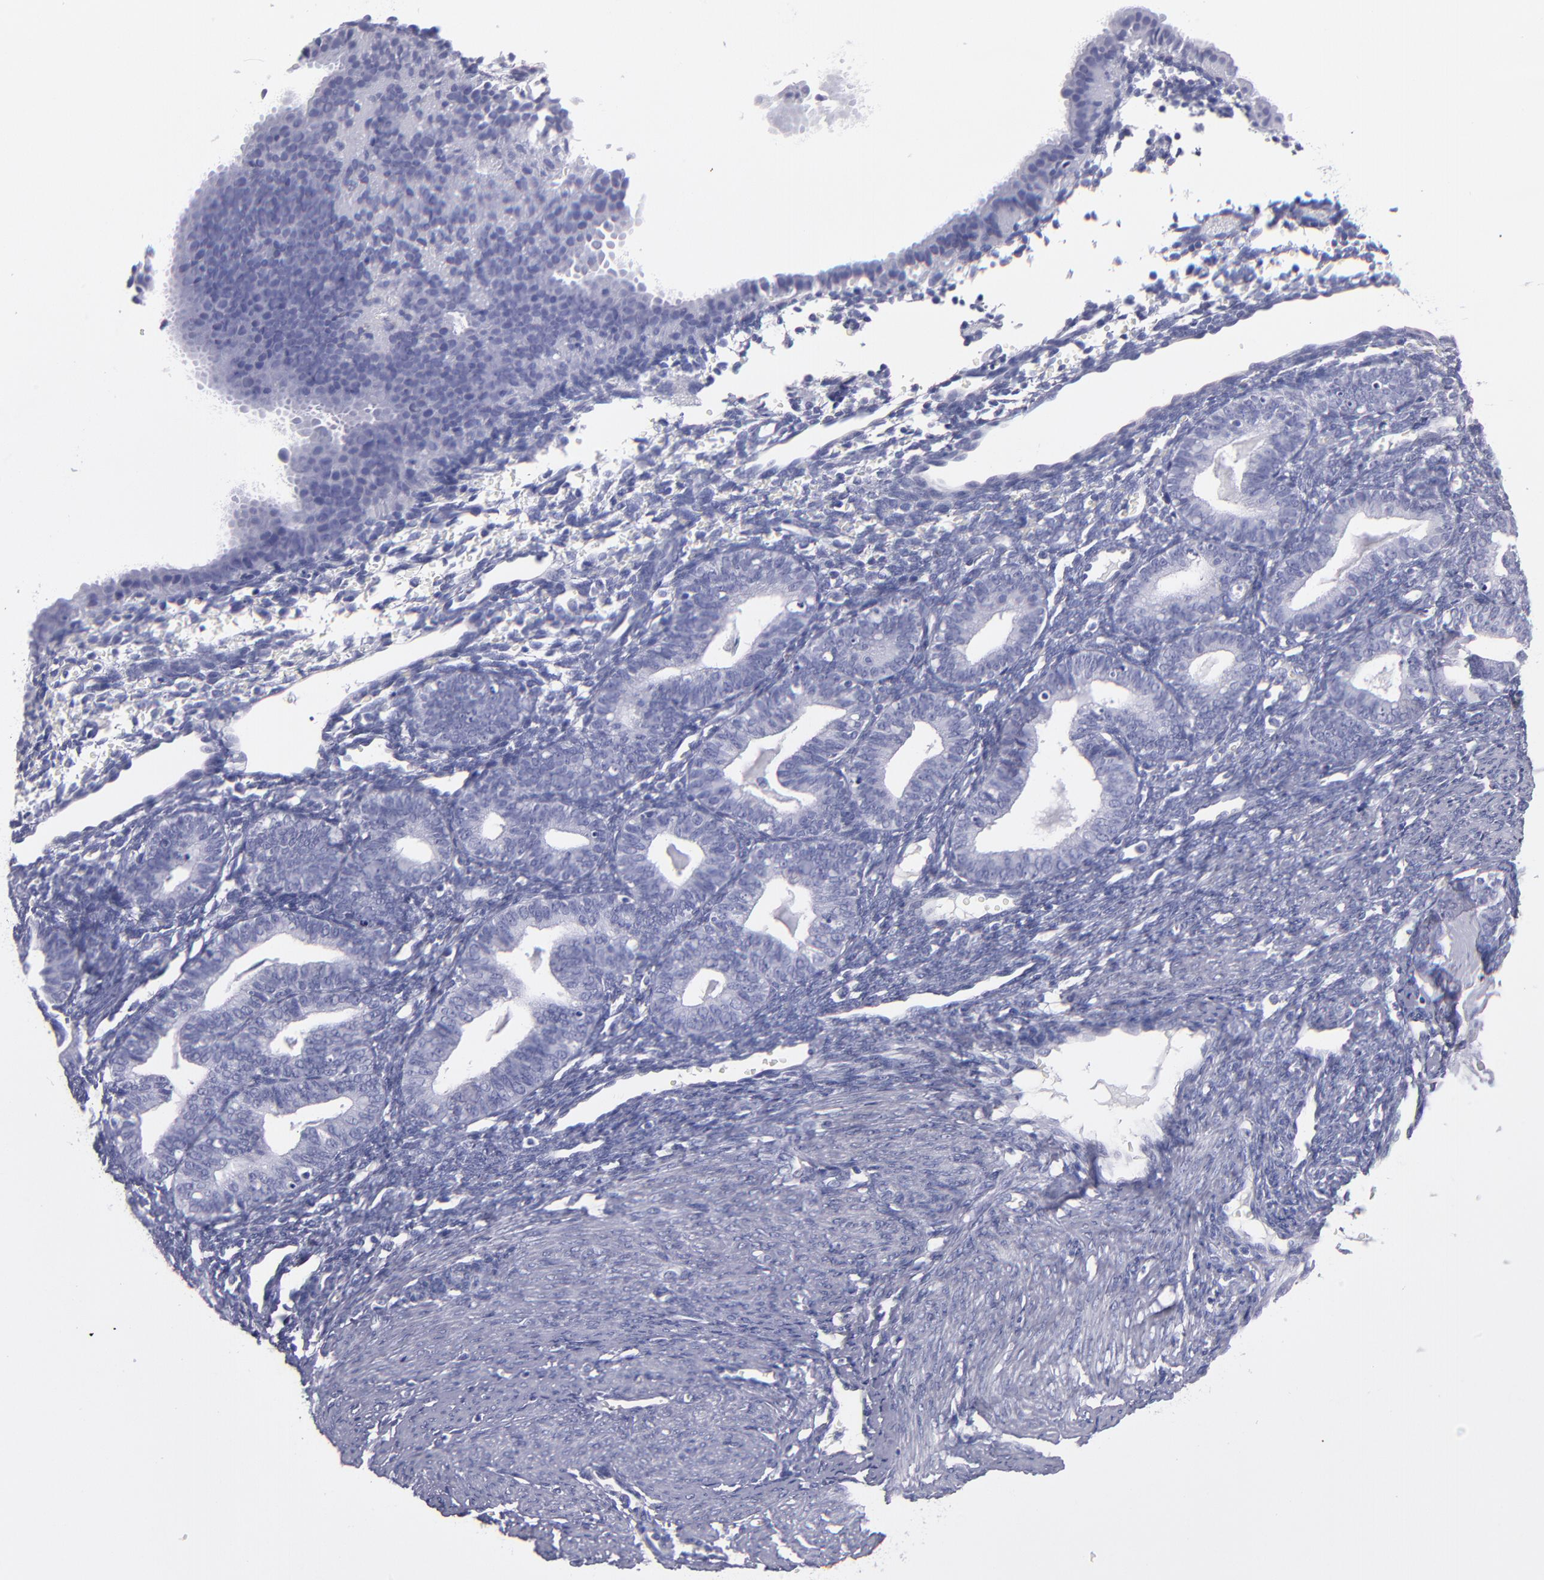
{"staining": {"intensity": "negative", "quantity": "none", "location": "none"}, "tissue": "endometrium", "cell_type": "Cells in endometrial stroma", "image_type": "normal", "snomed": [{"axis": "morphology", "description": "Normal tissue, NOS"}, {"axis": "topography", "description": "Endometrium"}], "caption": "A high-resolution histopathology image shows immunohistochemistry staining of unremarkable endometrium, which demonstrates no significant expression in cells in endometrial stroma.", "gene": "MB", "patient": {"sex": "female", "age": 61}}